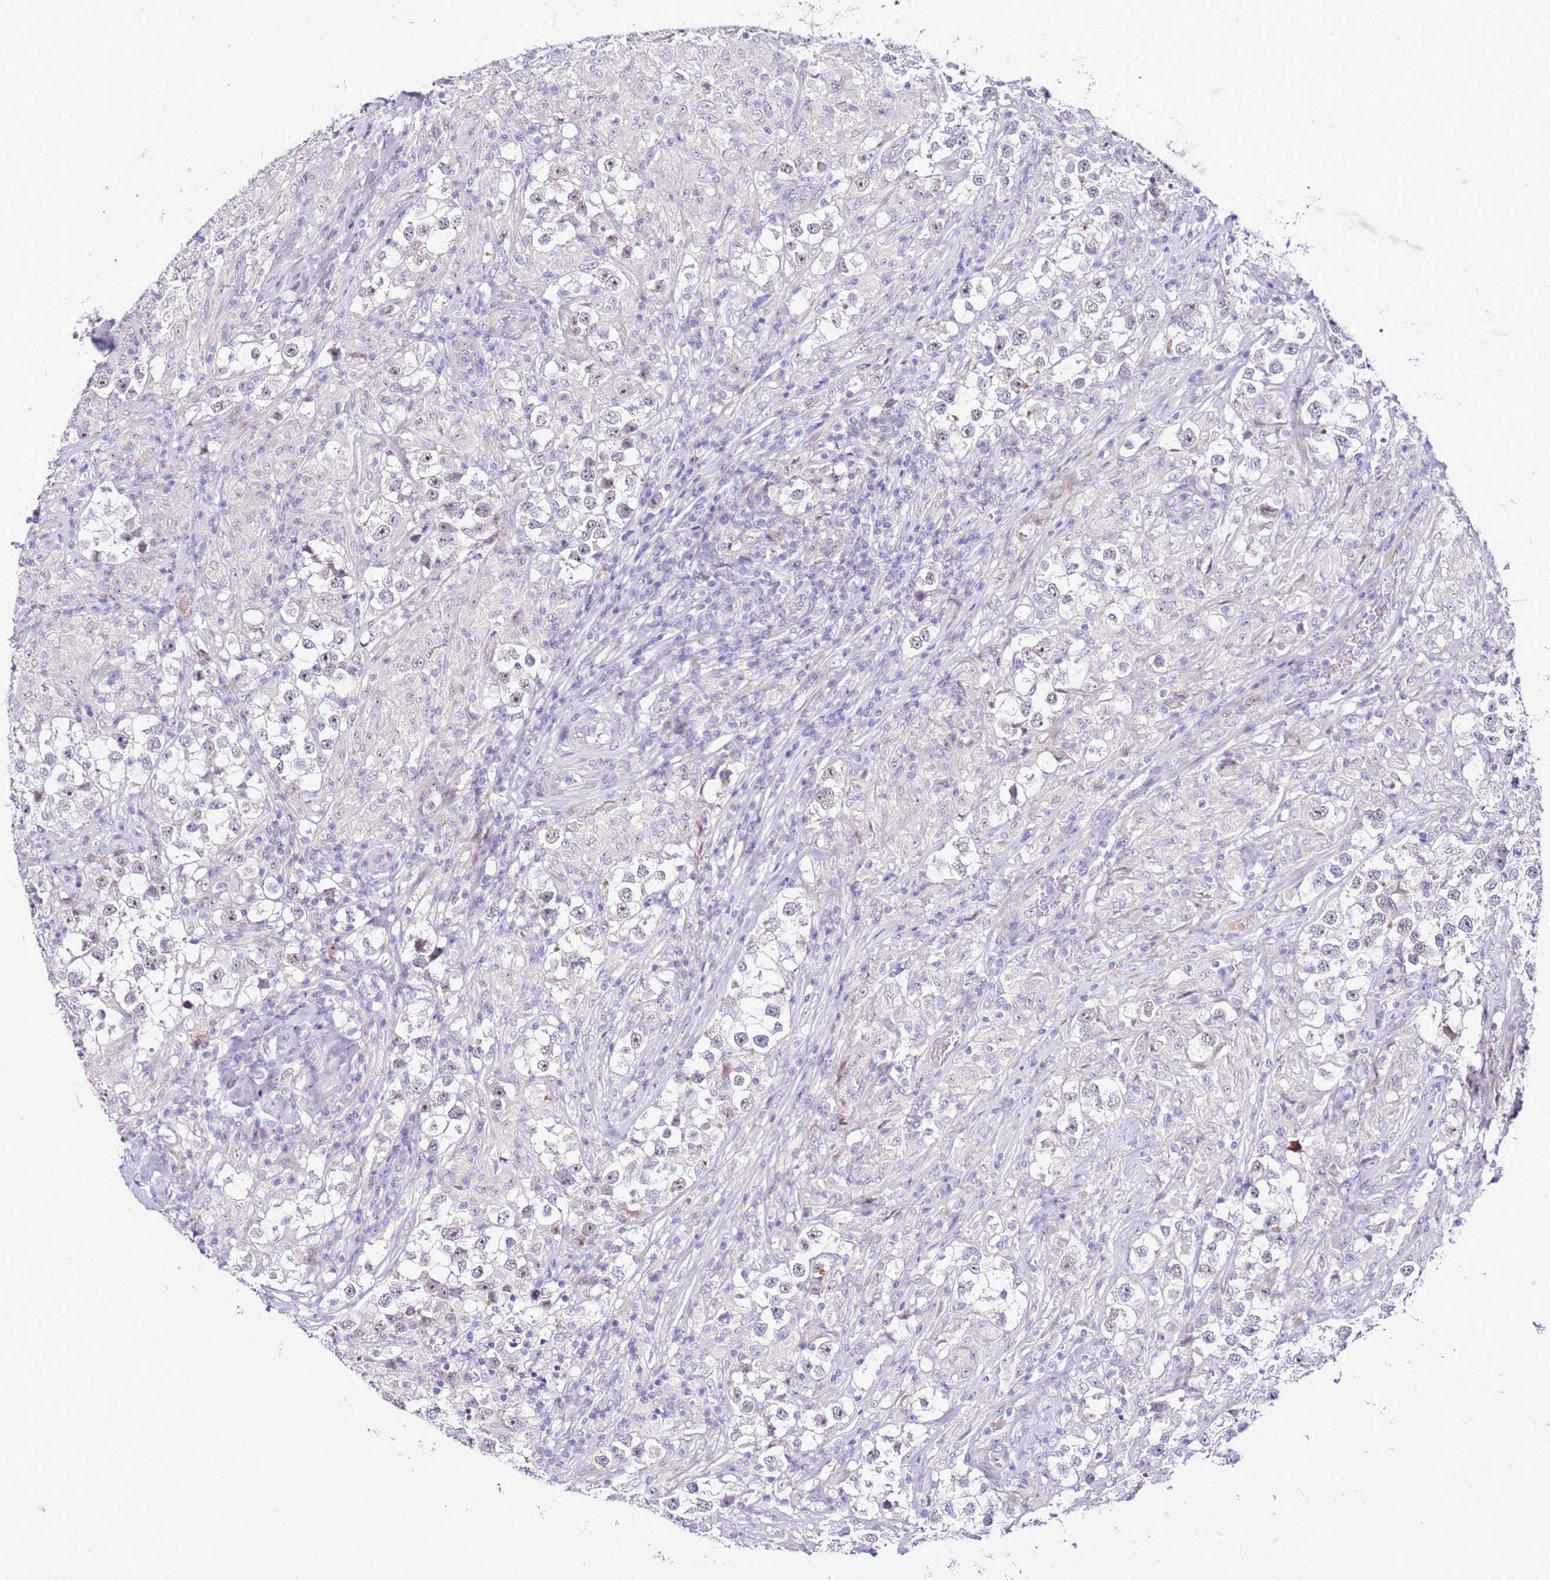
{"staining": {"intensity": "negative", "quantity": "none", "location": "none"}, "tissue": "testis cancer", "cell_type": "Tumor cells", "image_type": "cancer", "snomed": [{"axis": "morphology", "description": "Seminoma, NOS"}, {"axis": "topography", "description": "Testis"}], "caption": "There is no significant staining in tumor cells of testis seminoma.", "gene": "HGD", "patient": {"sex": "male", "age": 46}}